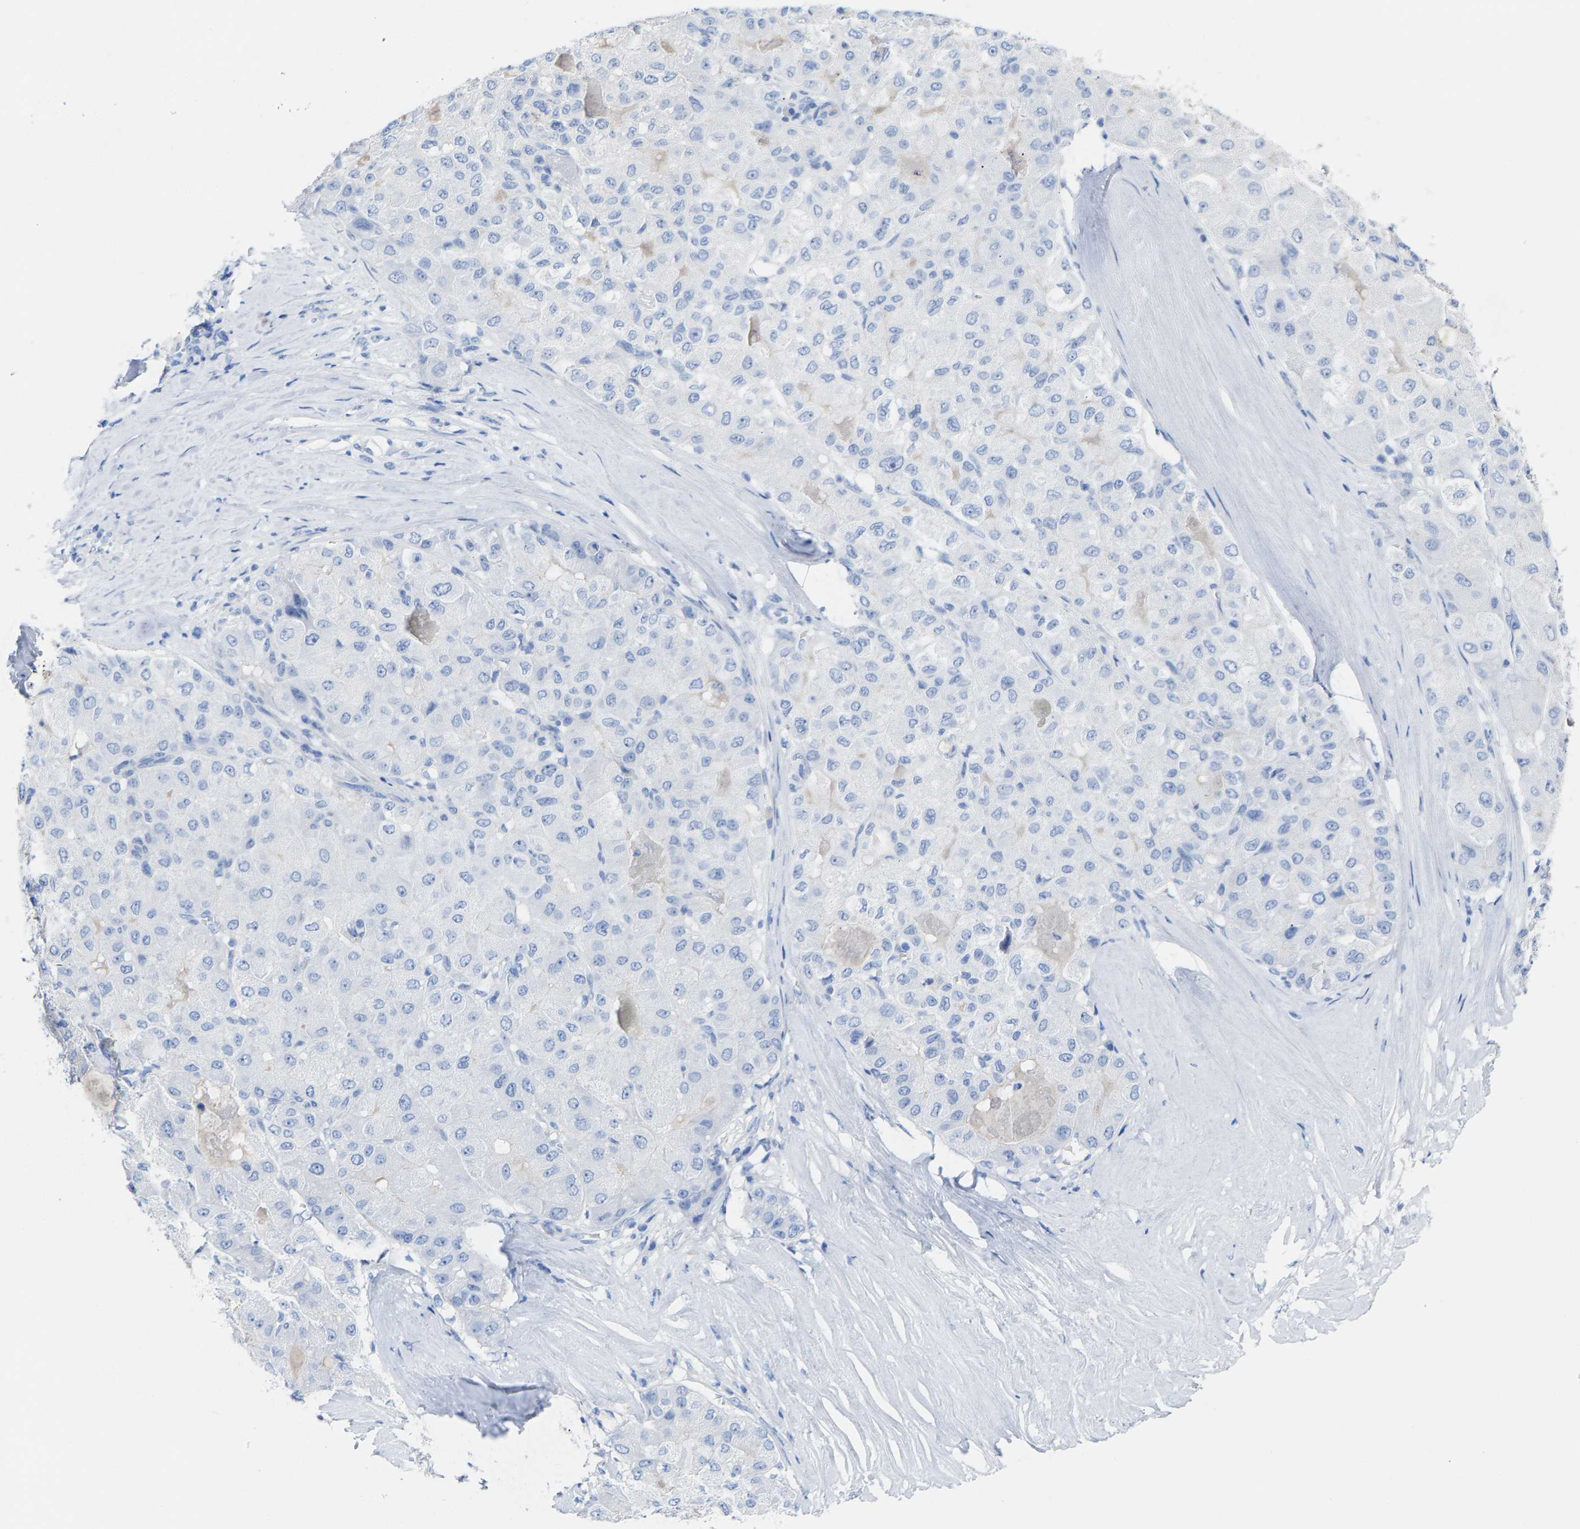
{"staining": {"intensity": "negative", "quantity": "none", "location": "none"}, "tissue": "liver cancer", "cell_type": "Tumor cells", "image_type": "cancer", "snomed": [{"axis": "morphology", "description": "Carcinoma, Hepatocellular, NOS"}, {"axis": "topography", "description": "Liver"}], "caption": "Immunohistochemical staining of human hepatocellular carcinoma (liver) exhibits no significant staining in tumor cells. Brightfield microscopy of immunohistochemistry (IHC) stained with DAB (brown) and hematoxylin (blue), captured at high magnification.", "gene": "CPA1", "patient": {"sex": "male", "age": 80}}